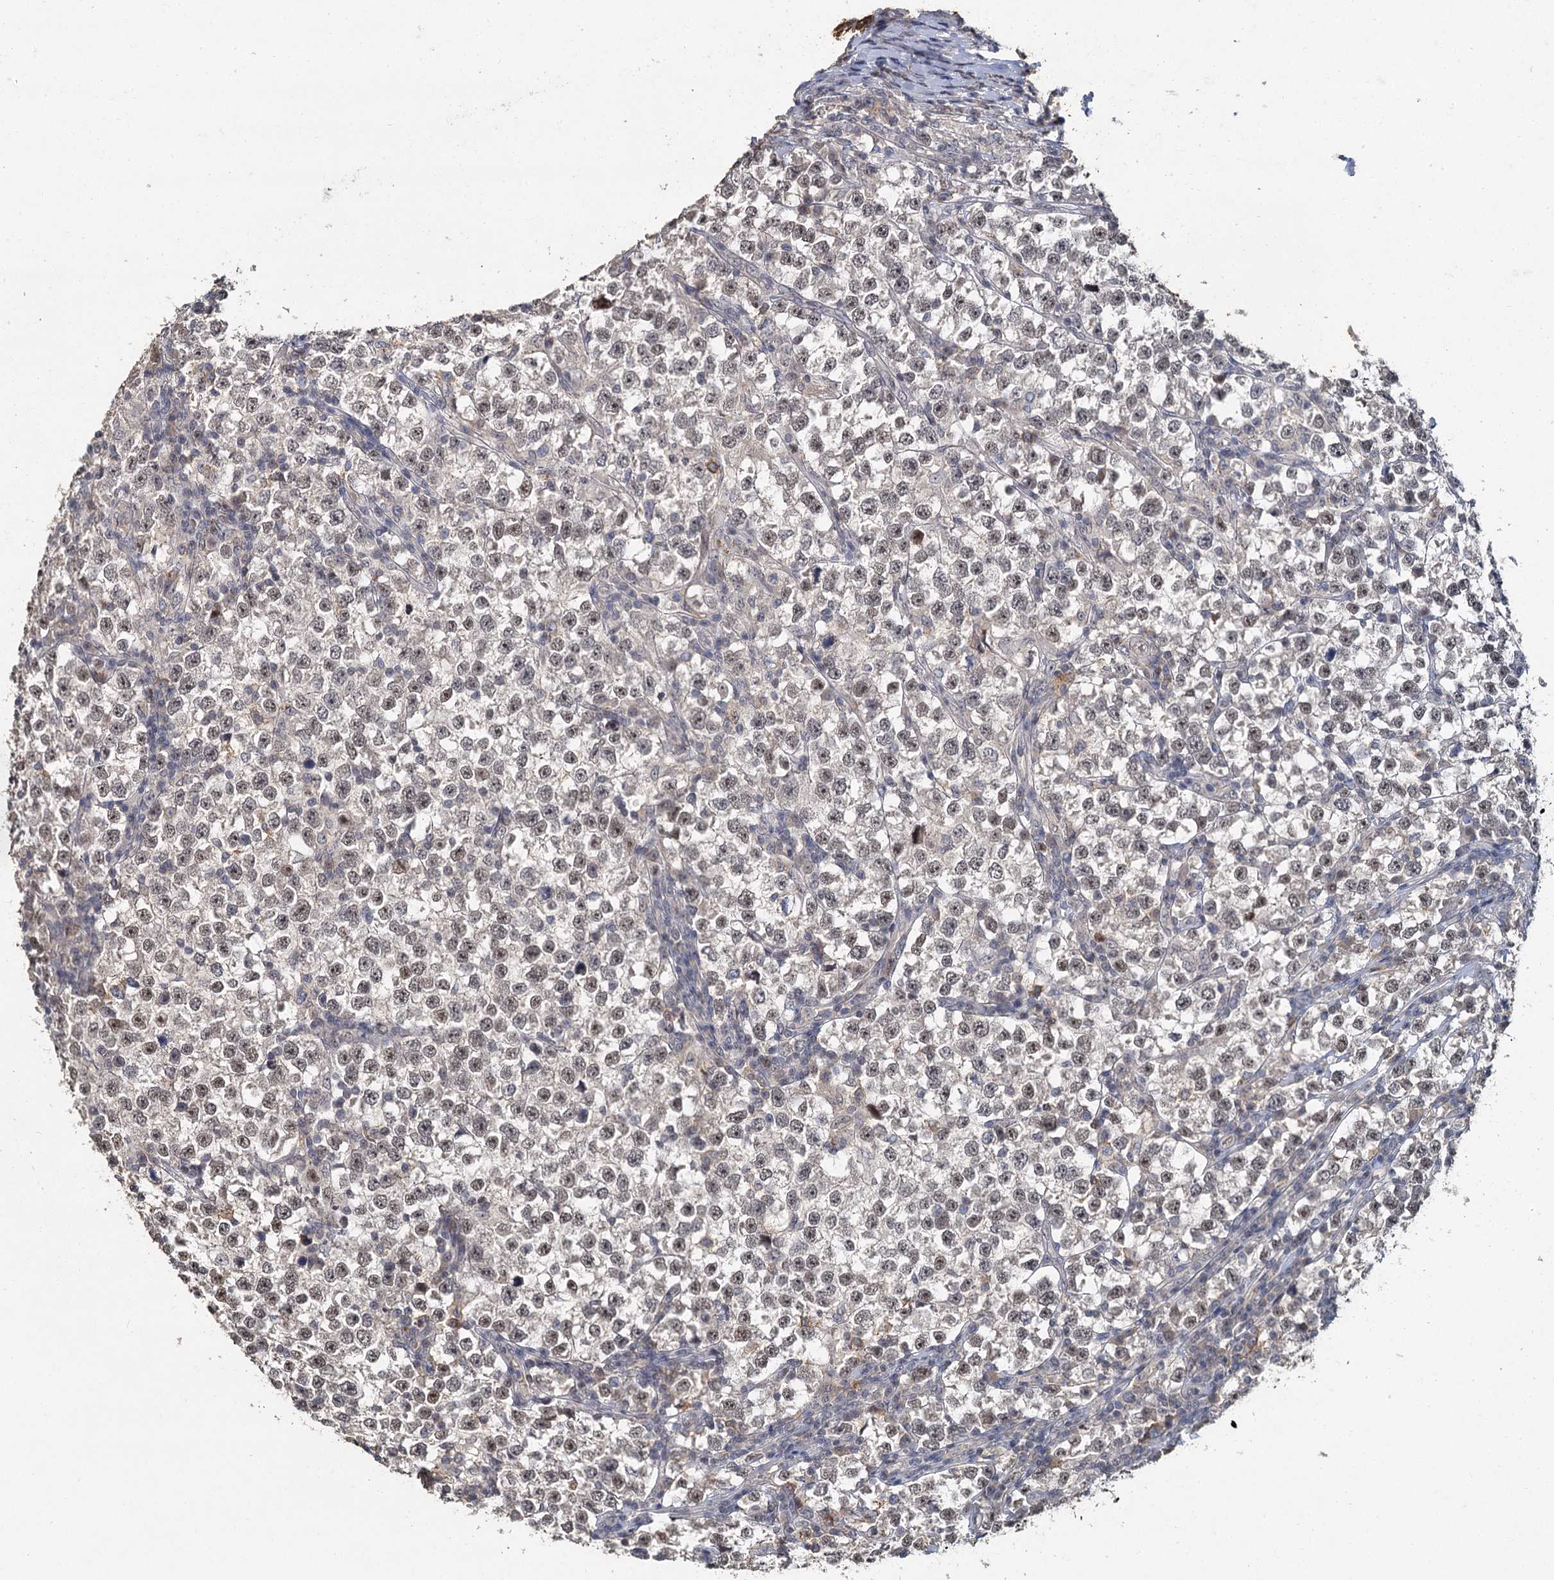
{"staining": {"intensity": "weak", "quantity": "<25%", "location": "nuclear"}, "tissue": "testis cancer", "cell_type": "Tumor cells", "image_type": "cancer", "snomed": [{"axis": "morphology", "description": "Normal tissue, NOS"}, {"axis": "morphology", "description": "Seminoma, NOS"}, {"axis": "topography", "description": "Testis"}], "caption": "The image shows no significant expression in tumor cells of testis cancer (seminoma).", "gene": "MUCL1", "patient": {"sex": "male", "age": 43}}